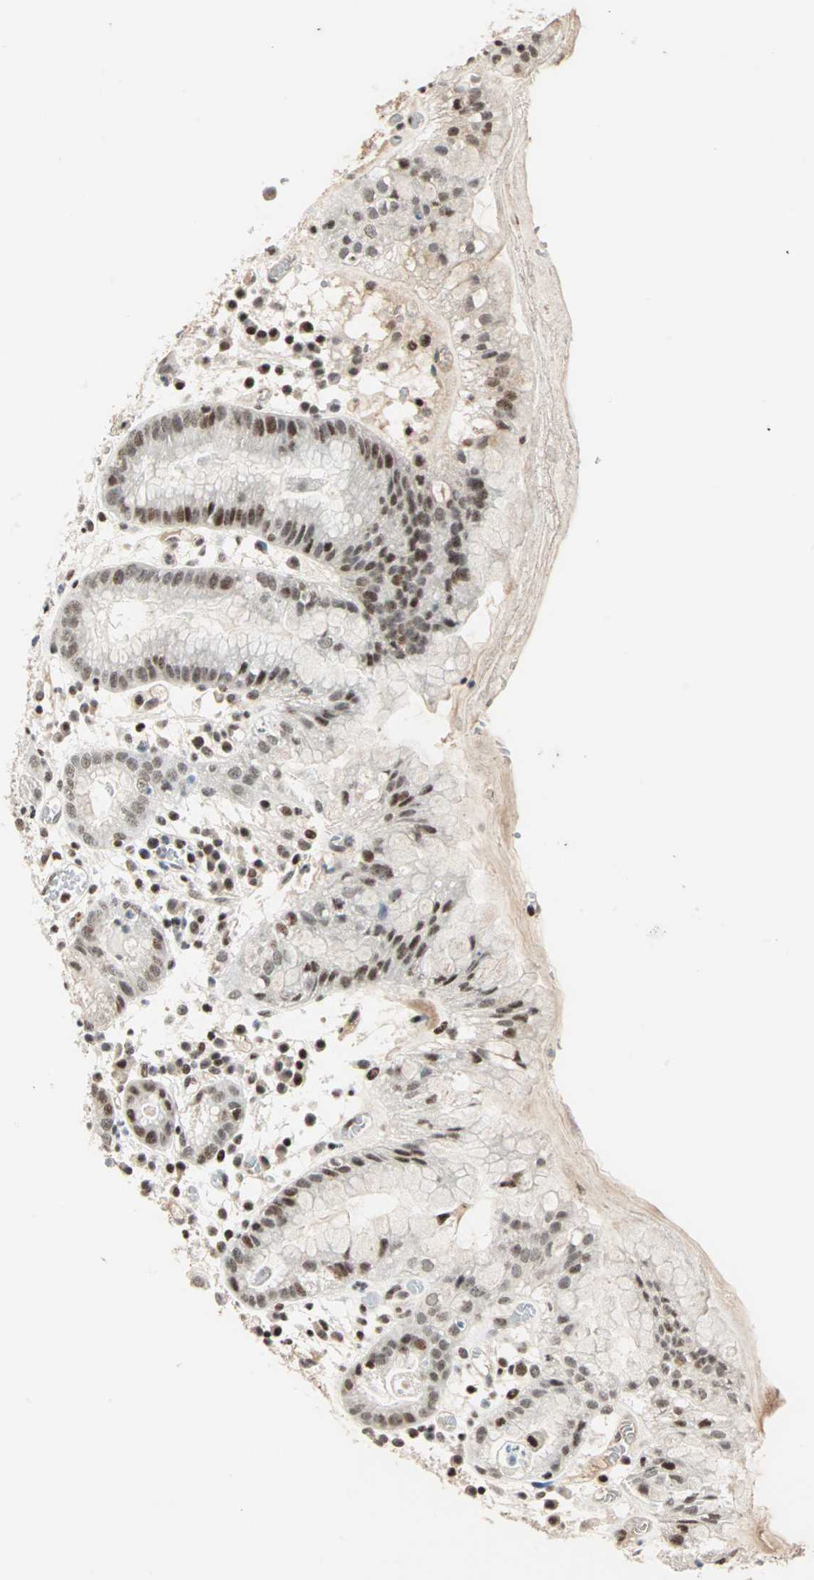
{"staining": {"intensity": "moderate", "quantity": ">75%", "location": "nuclear"}, "tissue": "stomach", "cell_type": "Glandular cells", "image_type": "normal", "snomed": [{"axis": "morphology", "description": "Normal tissue, NOS"}, {"axis": "topography", "description": "Stomach"}, {"axis": "topography", "description": "Stomach, lower"}], "caption": "Stomach stained for a protein (brown) reveals moderate nuclear positive expression in about >75% of glandular cells.", "gene": "SIN3A", "patient": {"sex": "female", "age": 75}}